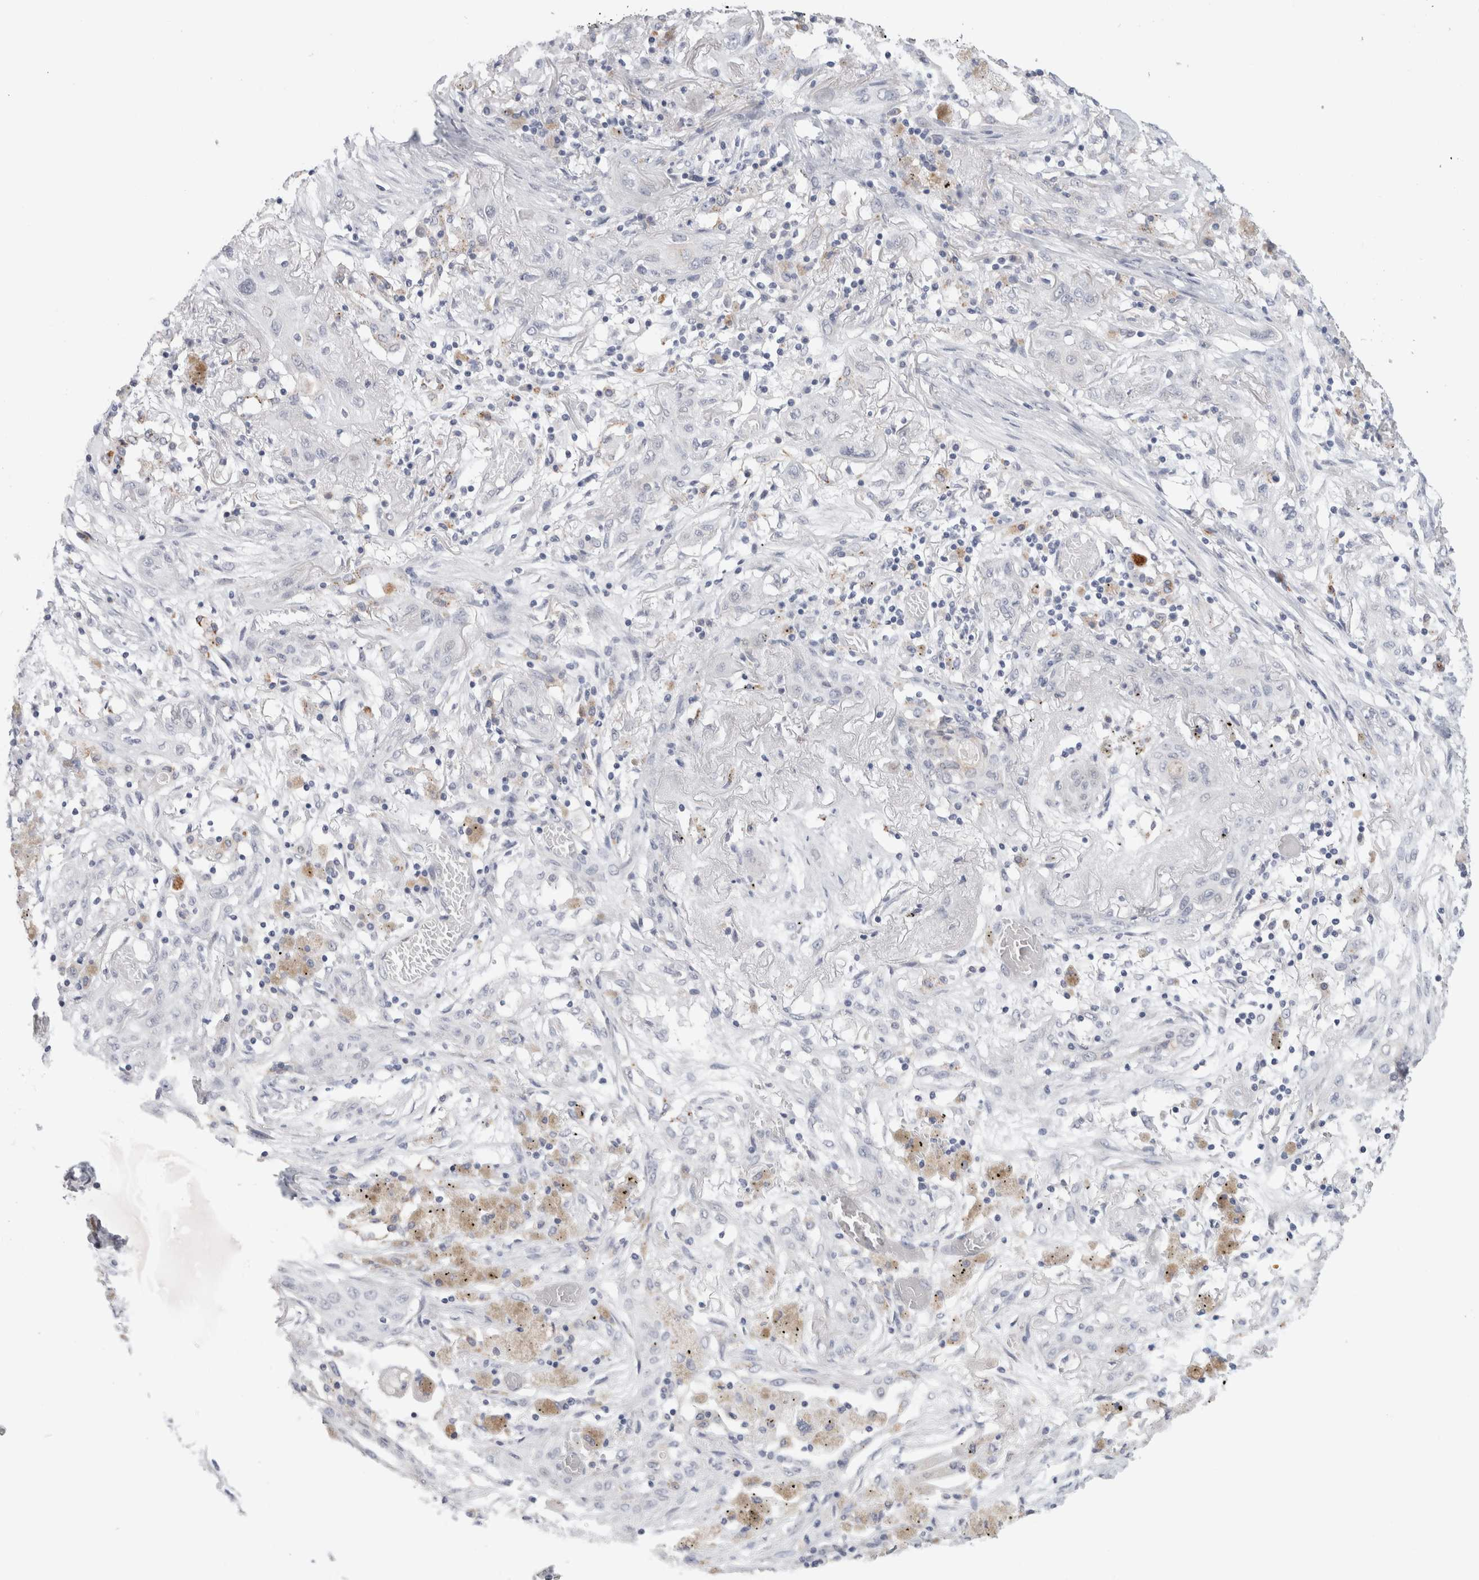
{"staining": {"intensity": "negative", "quantity": "none", "location": "none"}, "tissue": "lung cancer", "cell_type": "Tumor cells", "image_type": "cancer", "snomed": [{"axis": "morphology", "description": "Squamous cell carcinoma, NOS"}, {"axis": "topography", "description": "Lung"}], "caption": "Tumor cells show no significant expression in lung squamous cell carcinoma.", "gene": "ANKMY1", "patient": {"sex": "female", "age": 47}}